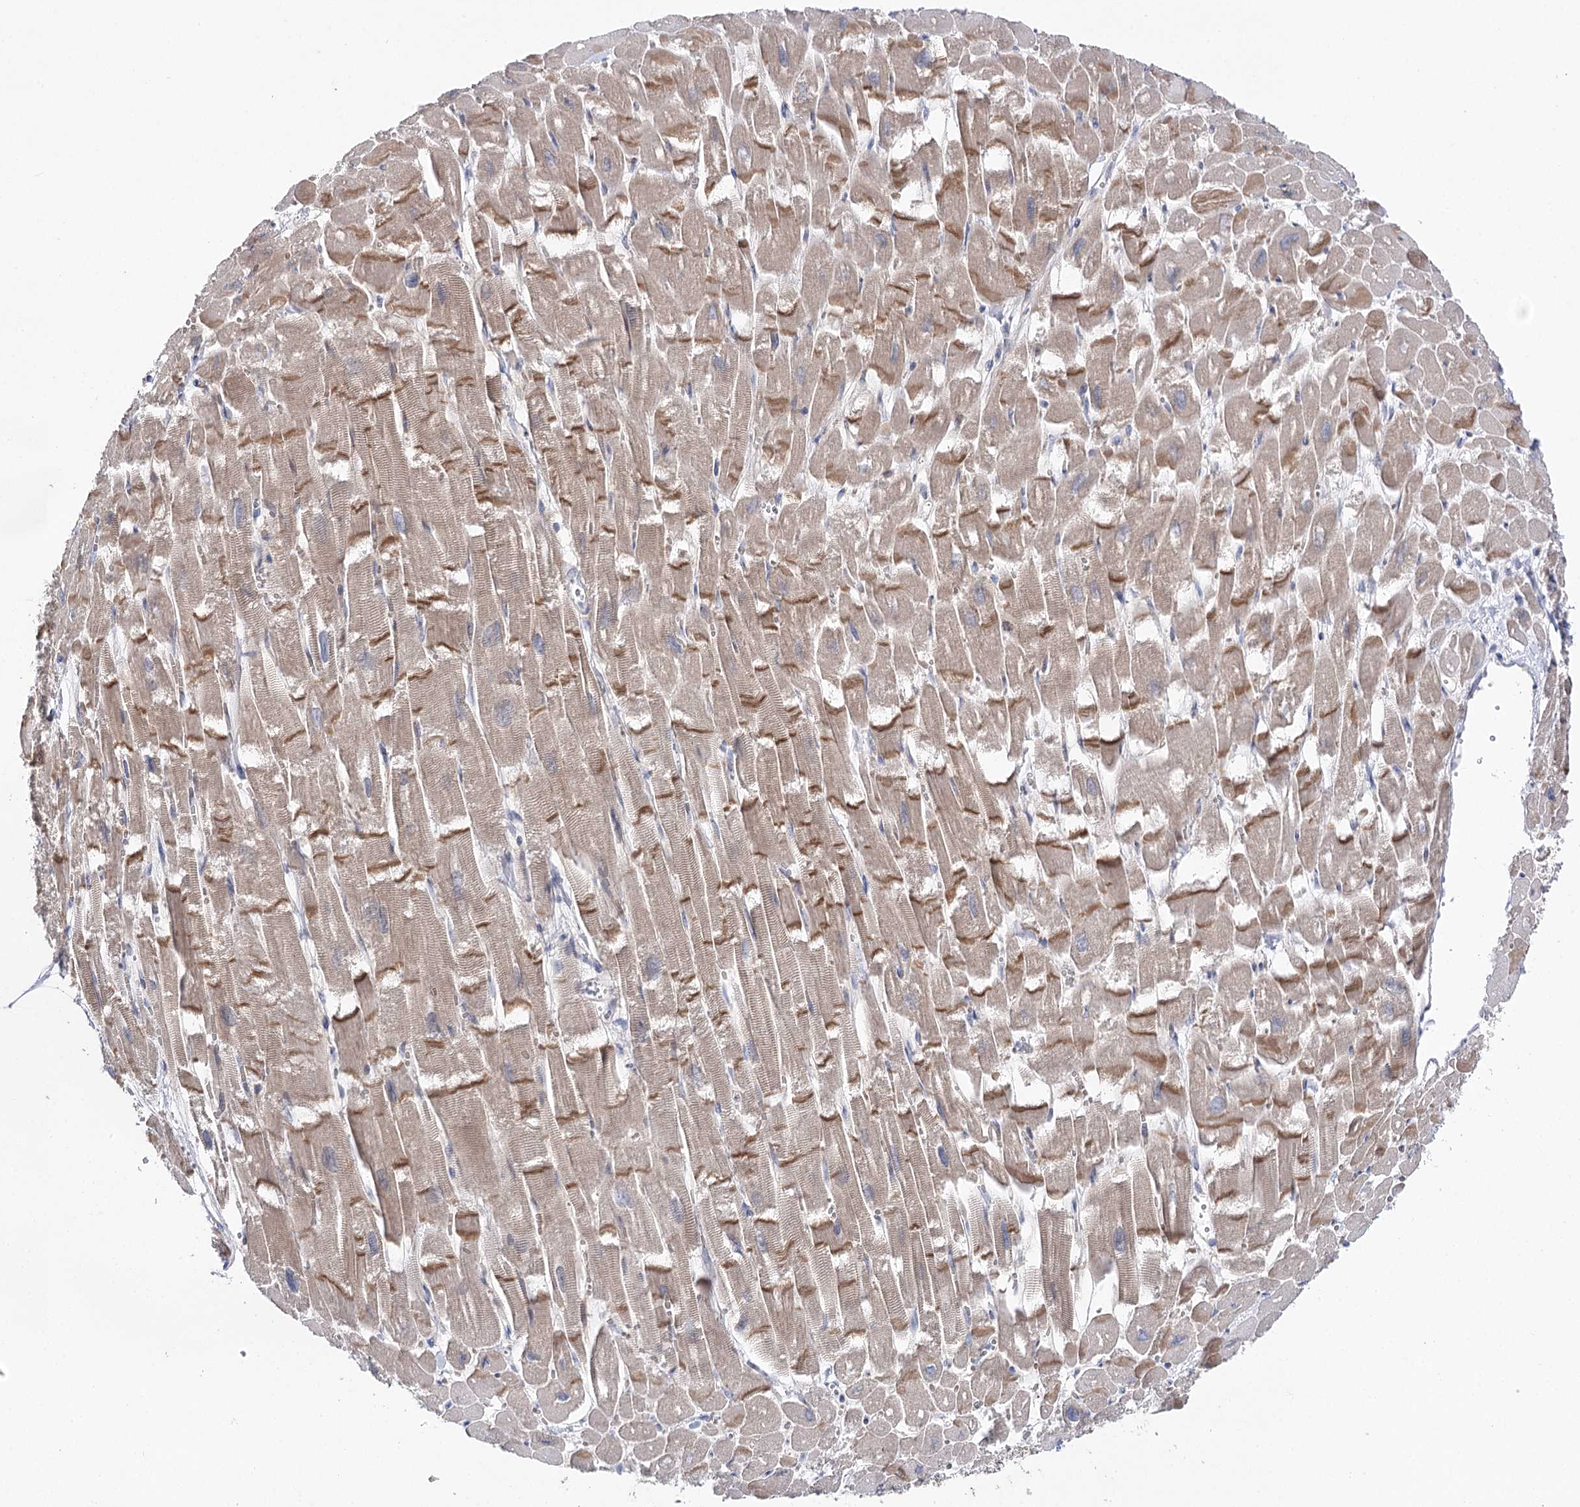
{"staining": {"intensity": "moderate", "quantity": "25%-75%", "location": "cytoplasmic/membranous"}, "tissue": "heart muscle", "cell_type": "Cardiomyocytes", "image_type": "normal", "snomed": [{"axis": "morphology", "description": "Normal tissue, NOS"}, {"axis": "topography", "description": "Heart"}], "caption": "Immunohistochemical staining of unremarkable heart muscle demonstrates 25%-75% levels of moderate cytoplasmic/membranous protein expression in about 25%-75% of cardiomyocytes.", "gene": "LRRC14B", "patient": {"sex": "male", "age": 54}}